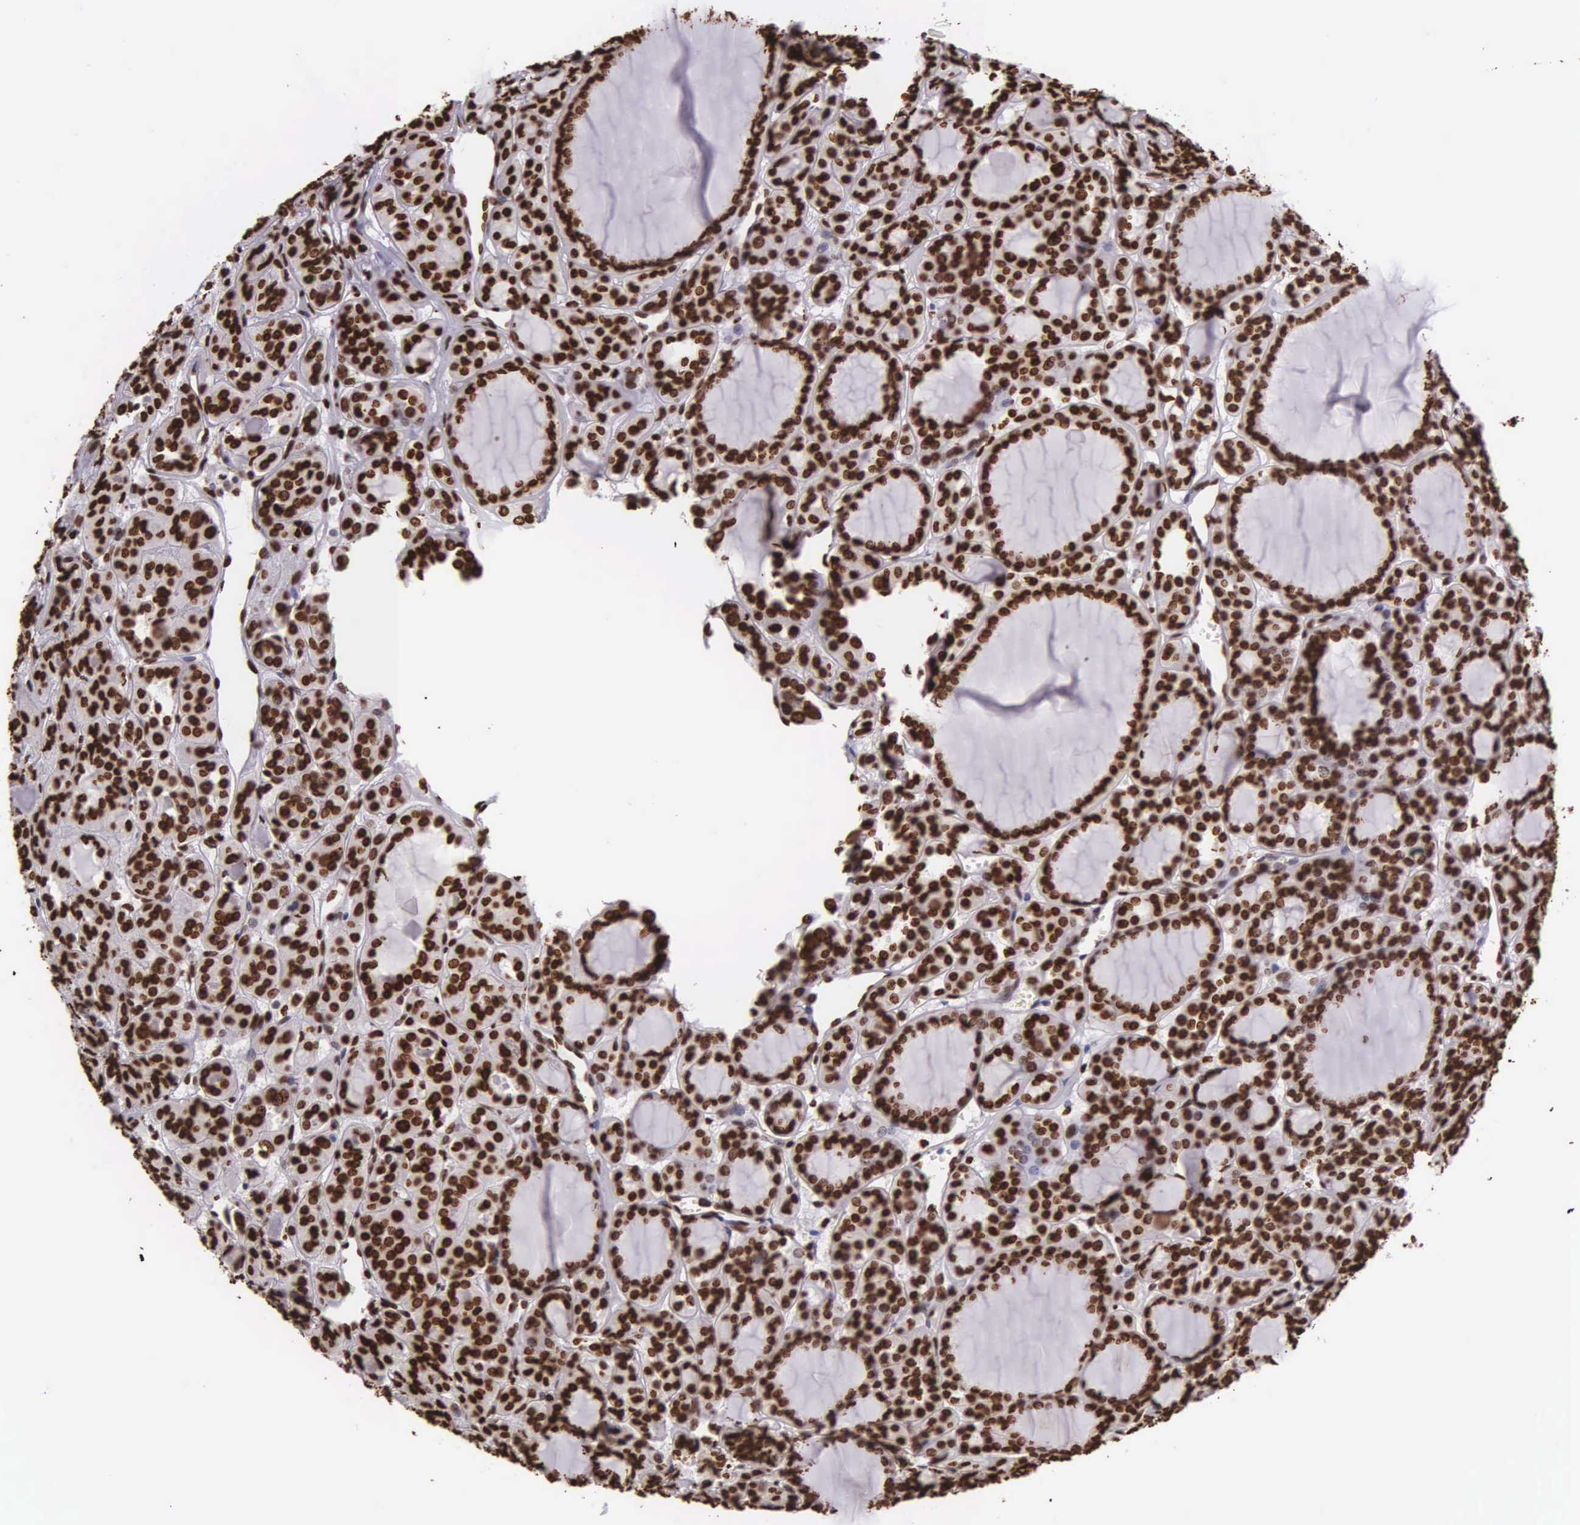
{"staining": {"intensity": "strong", "quantity": ">75%", "location": "nuclear"}, "tissue": "thyroid cancer", "cell_type": "Tumor cells", "image_type": "cancer", "snomed": [{"axis": "morphology", "description": "Follicular adenoma carcinoma, NOS"}, {"axis": "topography", "description": "Thyroid gland"}], "caption": "High-magnification brightfield microscopy of follicular adenoma carcinoma (thyroid) stained with DAB (3,3'-diaminobenzidine) (brown) and counterstained with hematoxylin (blue). tumor cells exhibit strong nuclear expression is present in about>75% of cells.", "gene": "H1-0", "patient": {"sex": "female", "age": 71}}